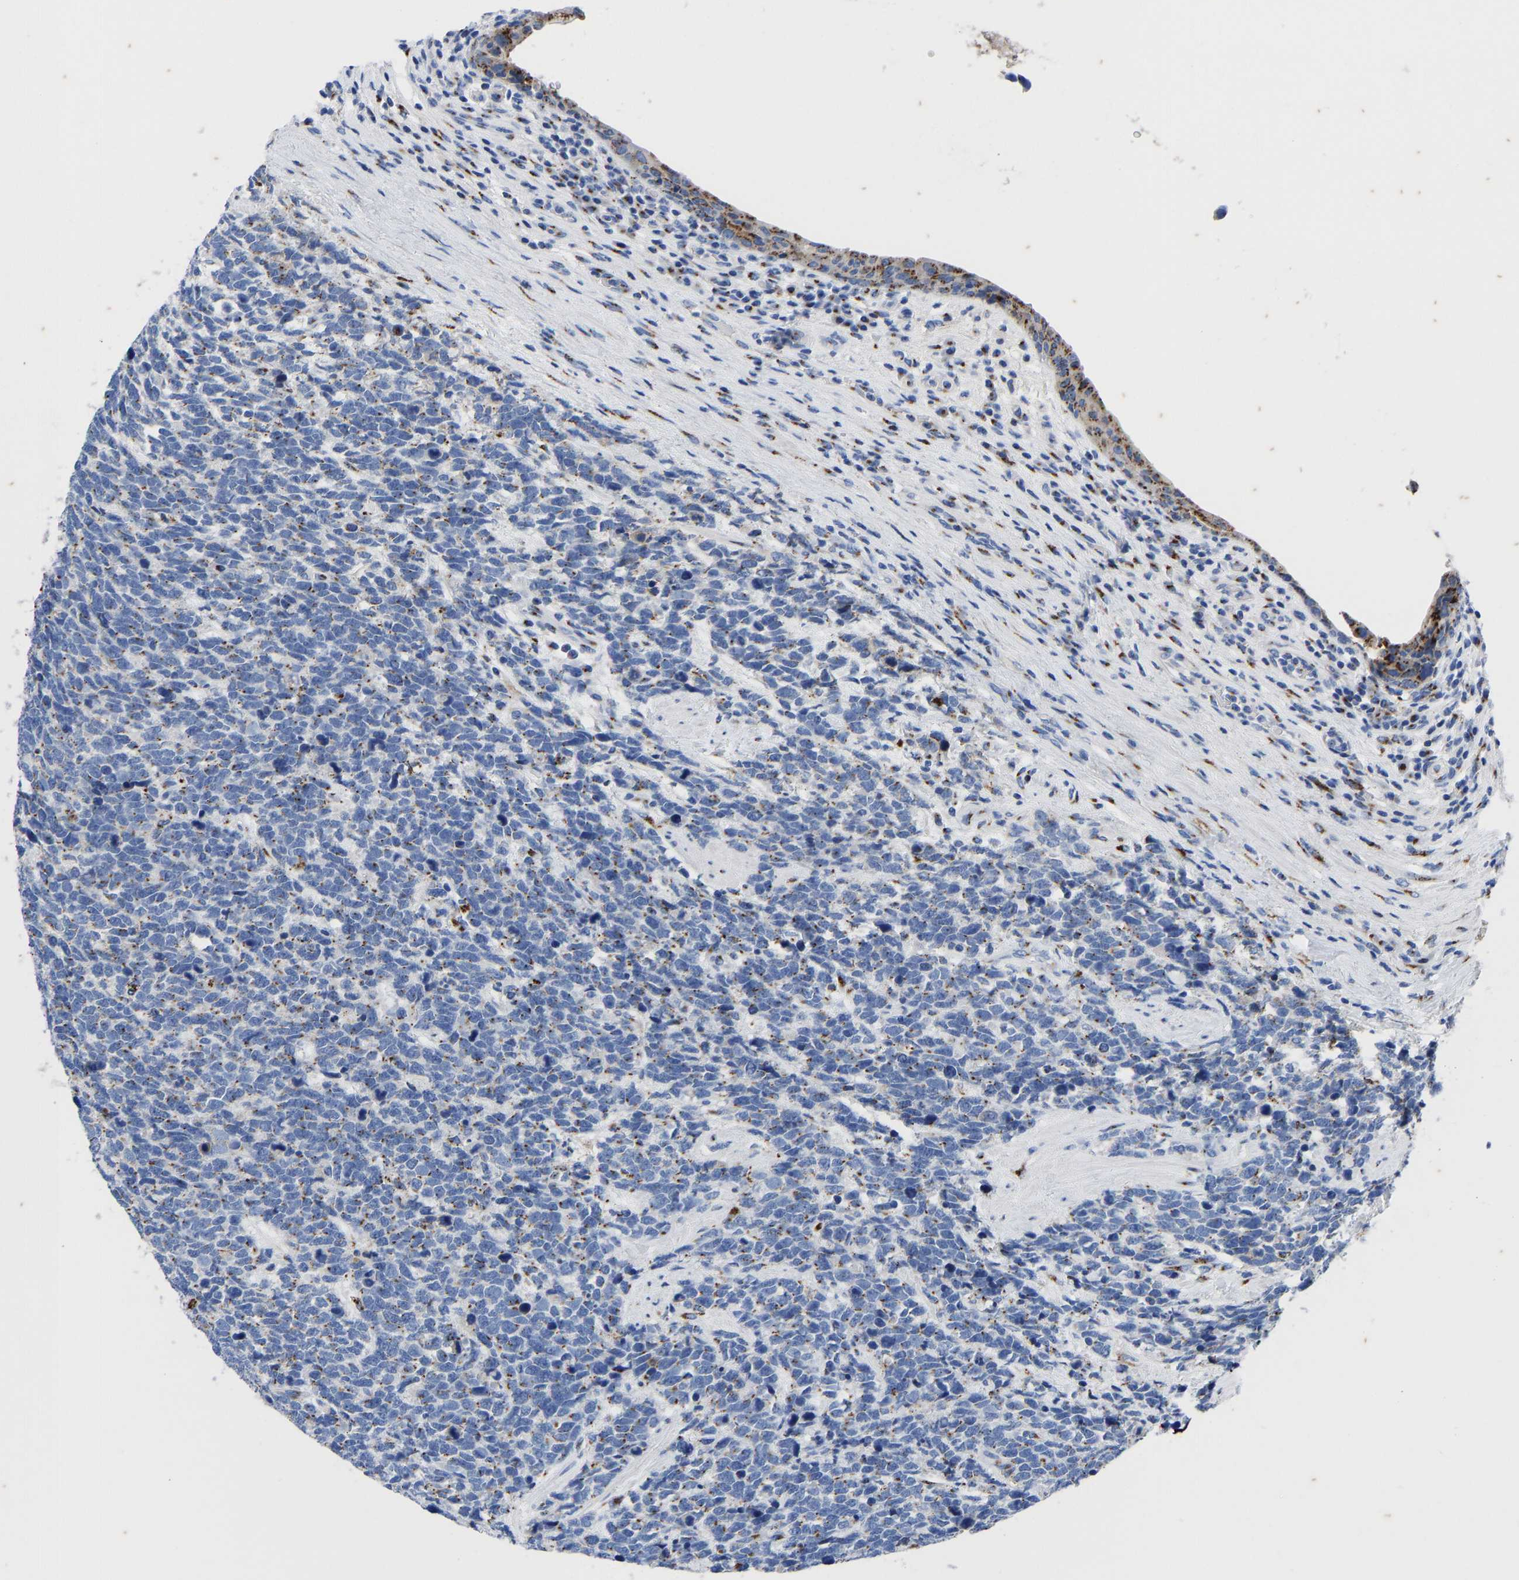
{"staining": {"intensity": "moderate", "quantity": "25%-75%", "location": "cytoplasmic/membranous"}, "tissue": "urothelial cancer", "cell_type": "Tumor cells", "image_type": "cancer", "snomed": [{"axis": "morphology", "description": "Urothelial carcinoma, High grade"}, {"axis": "topography", "description": "Urinary bladder"}], "caption": "A micrograph of high-grade urothelial carcinoma stained for a protein demonstrates moderate cytoplasmic/membranous brown staining in tumor cells.", "gene": "TMEM87A", "patient": {"sex": "female", "age": 82}}